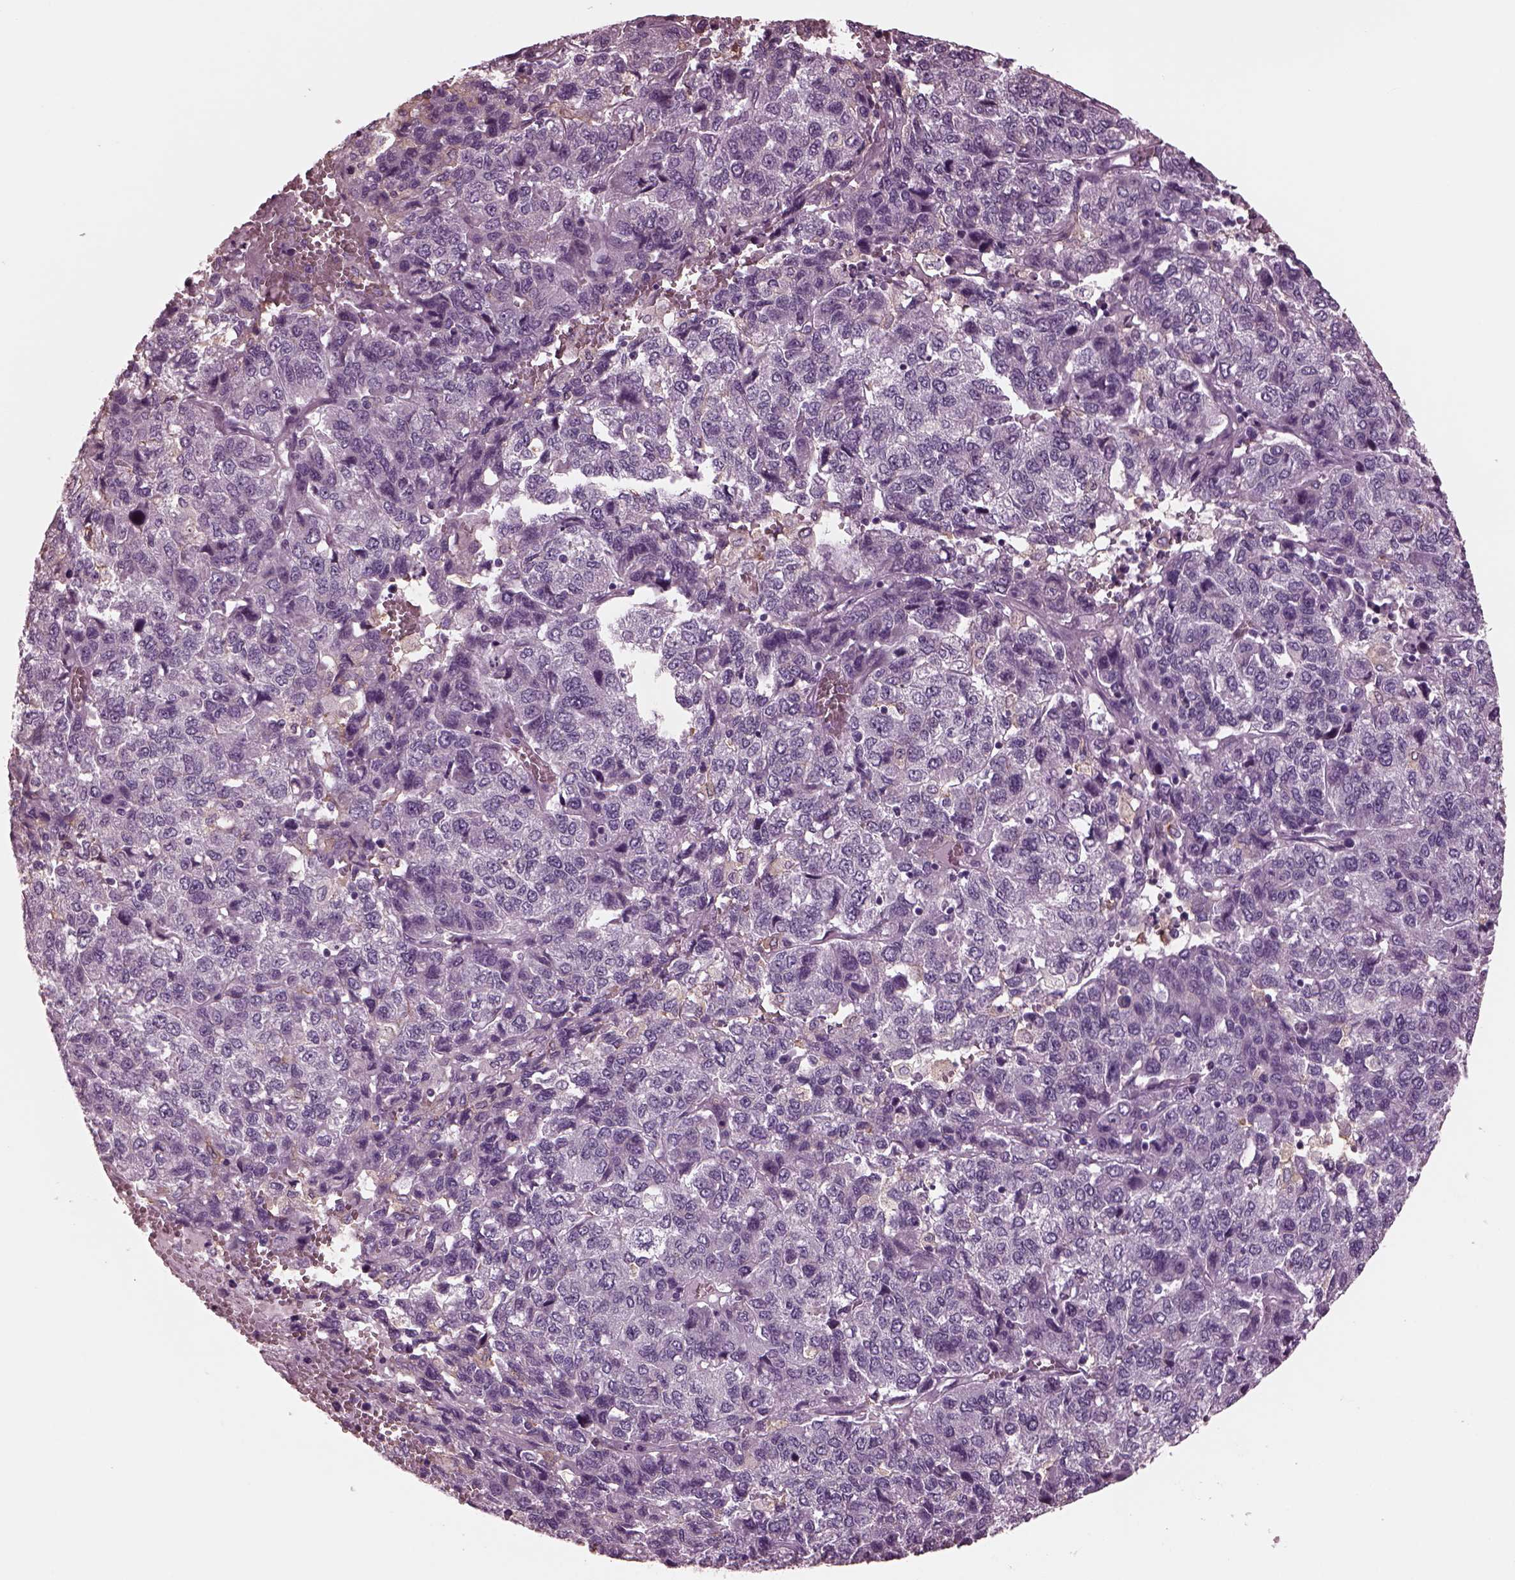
{"staining": {"intensity": "negative", "quantity": "none", "location": "none"}, "tissue": "liver cancer", "cell_type": "Tumor cells", "image_type": "cancer", "snomed": [{"axis": "morphology", "description": "Carcinoma, Hepatocellular, NOS"}, {"axis": "topography", "description": "Liver"}], "caption": "The IHC micrograph has no significant staining in tumor cells of liver cancer (hepatocellular carcinoma) tissue. (Stains: DAB IHC with hematoxylin counter stain, Microscopy: brightfield microscopy at high magnification).", "gene": "CGA", "patient": {"sex": "male", "age": 69}}